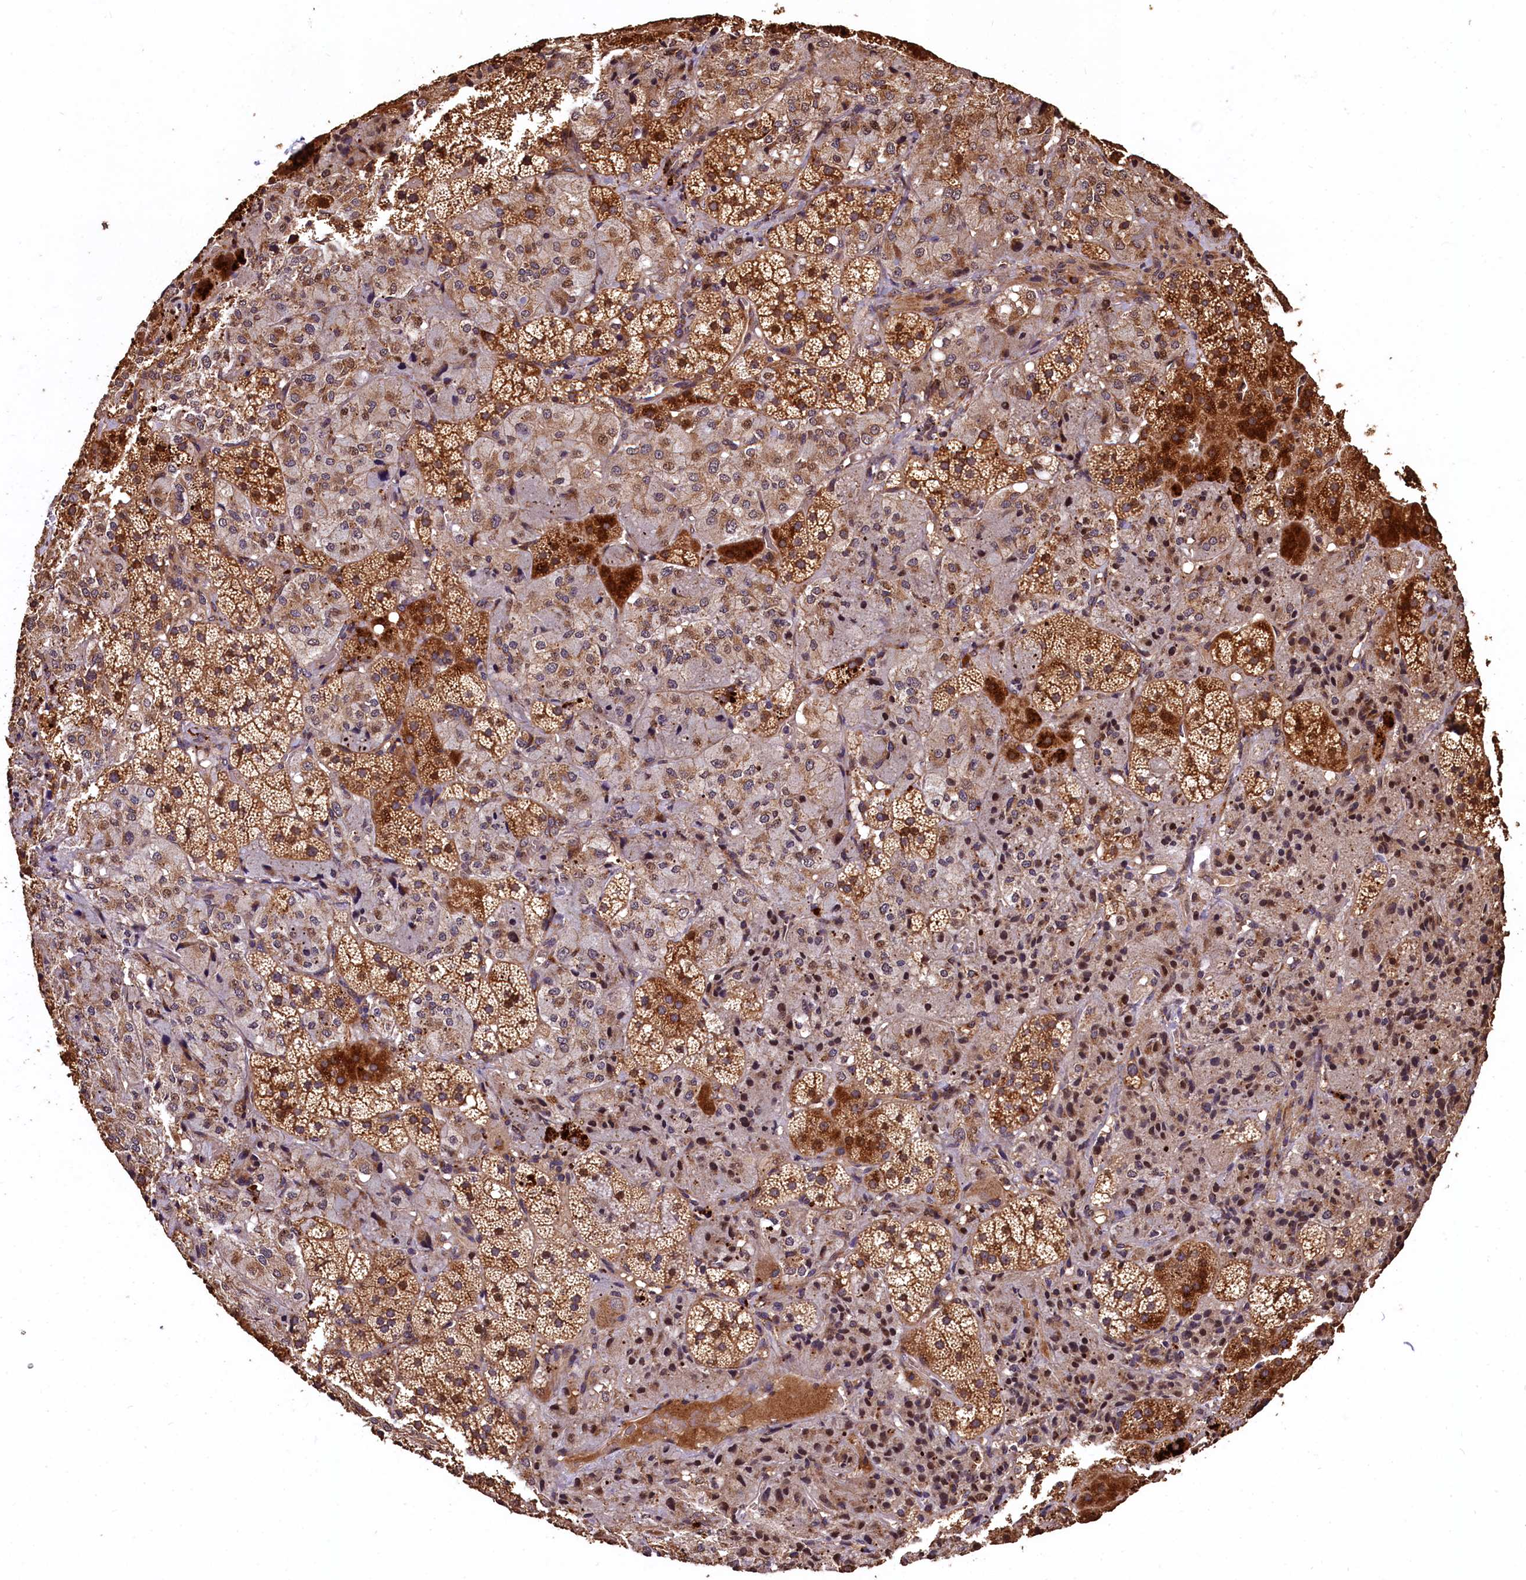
{"staining": {"intensity": "strong", "quantity": "25%-75%", "location": "cytoplasmic/membranous"}, "tissue": "adrenal gland", "cell_type": "Glandular cells", "image_type": "normal", "snomed": [{"axis": "morphology", "description": "Normal tissue, NOS"}, {"axis": "topography", "description": "Adrenal gland"}], "caption": "An immunohistochemistry (IHC) photomicrograph of benign tissue is shown. Protein staining in brown shows strong cytoplasmic/membranous positivity in adrenal gland within glandular cells.", "gene": "LSM4", "patient": {"sex": "female", "age": 44}}